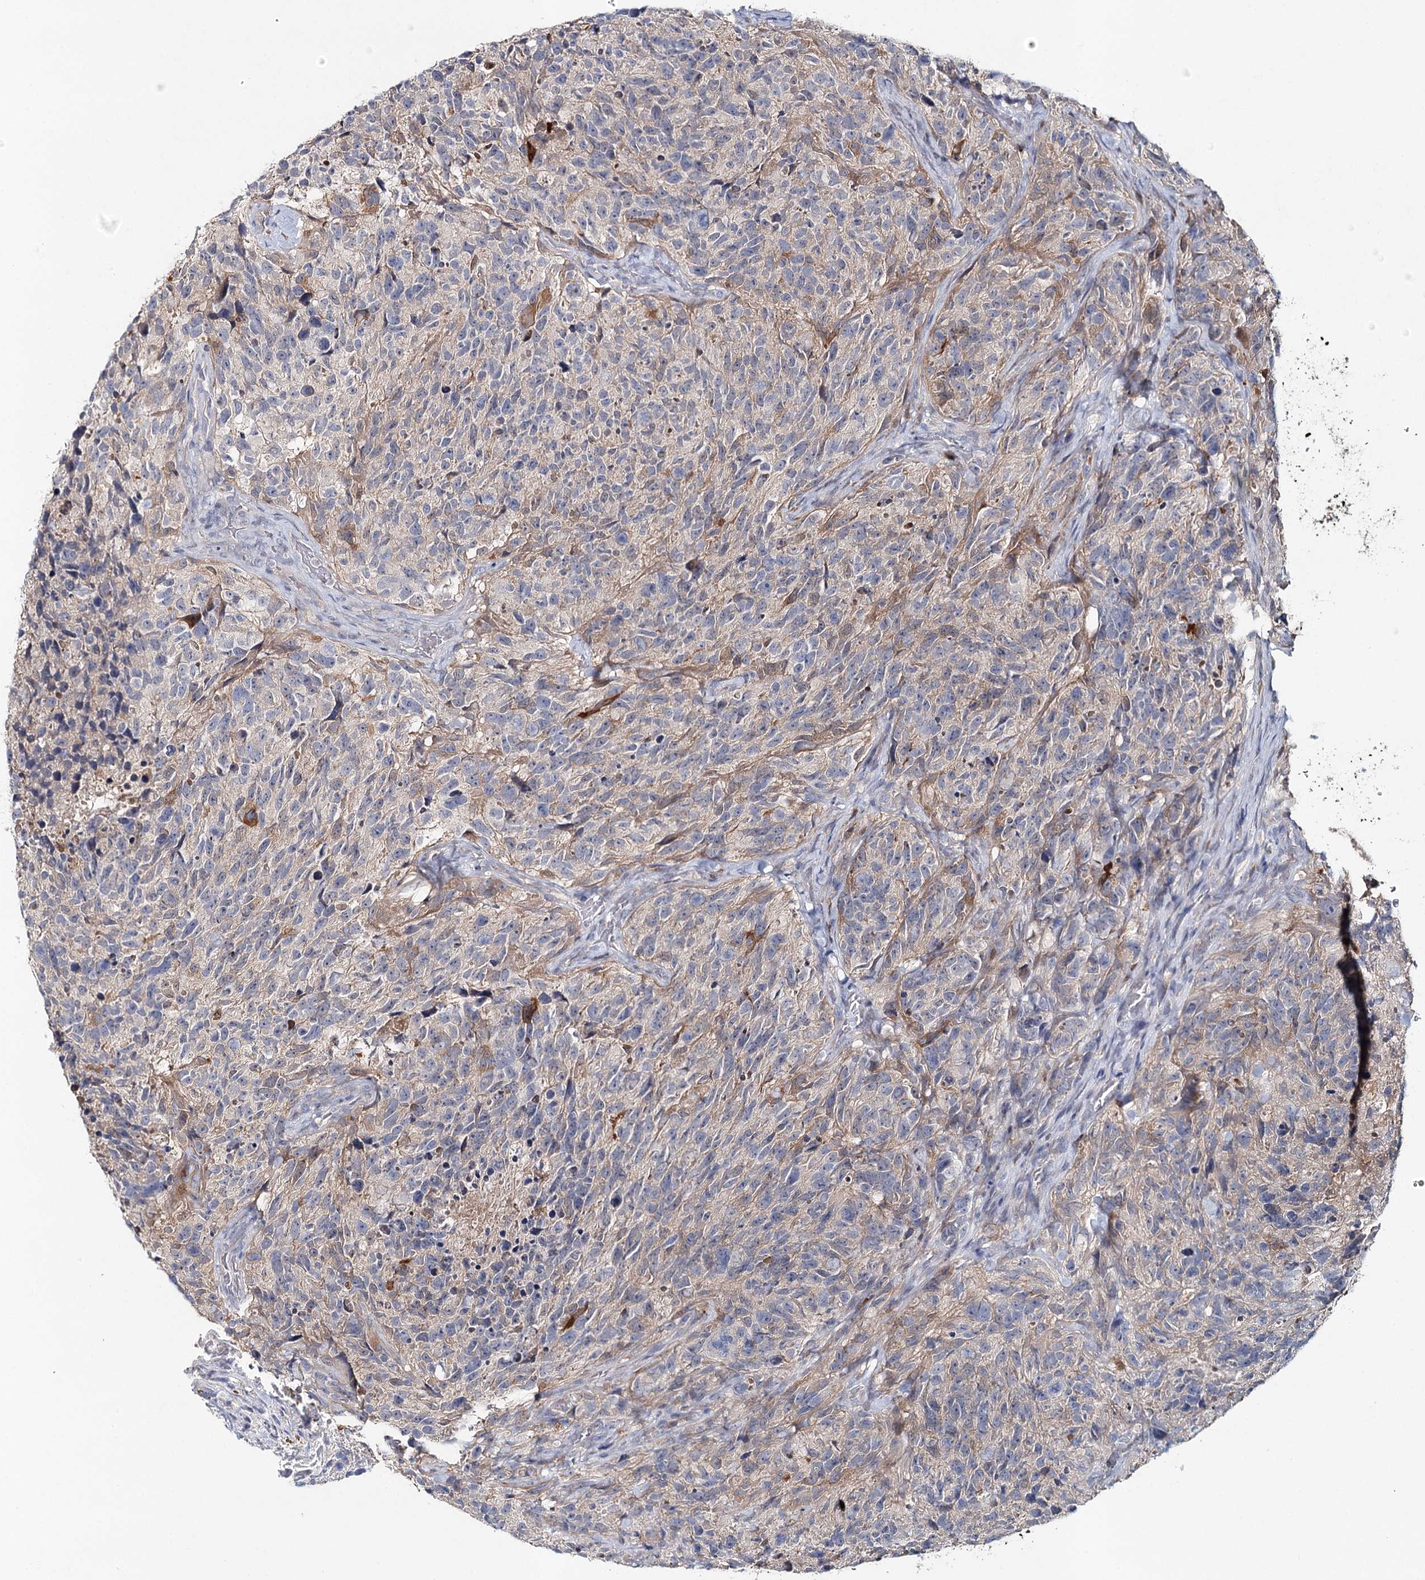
{"staining": {"intensity": "weak", "quantity": "25%-75%", "location": "cytoplasmic/membranous"}, "tissue": "glioma", "cell_type": "Tumor cells", "image_type": "cancer", "snomed": [{"axis": "morphology", "description": "Glioma, malignant, High grade"}, {"axis": "topography", "description": "Brain"}], "caption": "A histopathology image showing weak cytoplasmic/membranous expression in about 25%-75% of tumor cells in glioma, as visualized by brown immunohistochemical staining.", "gene": "SLC41A2", "patient": {"sex": "male", "age": 69}}